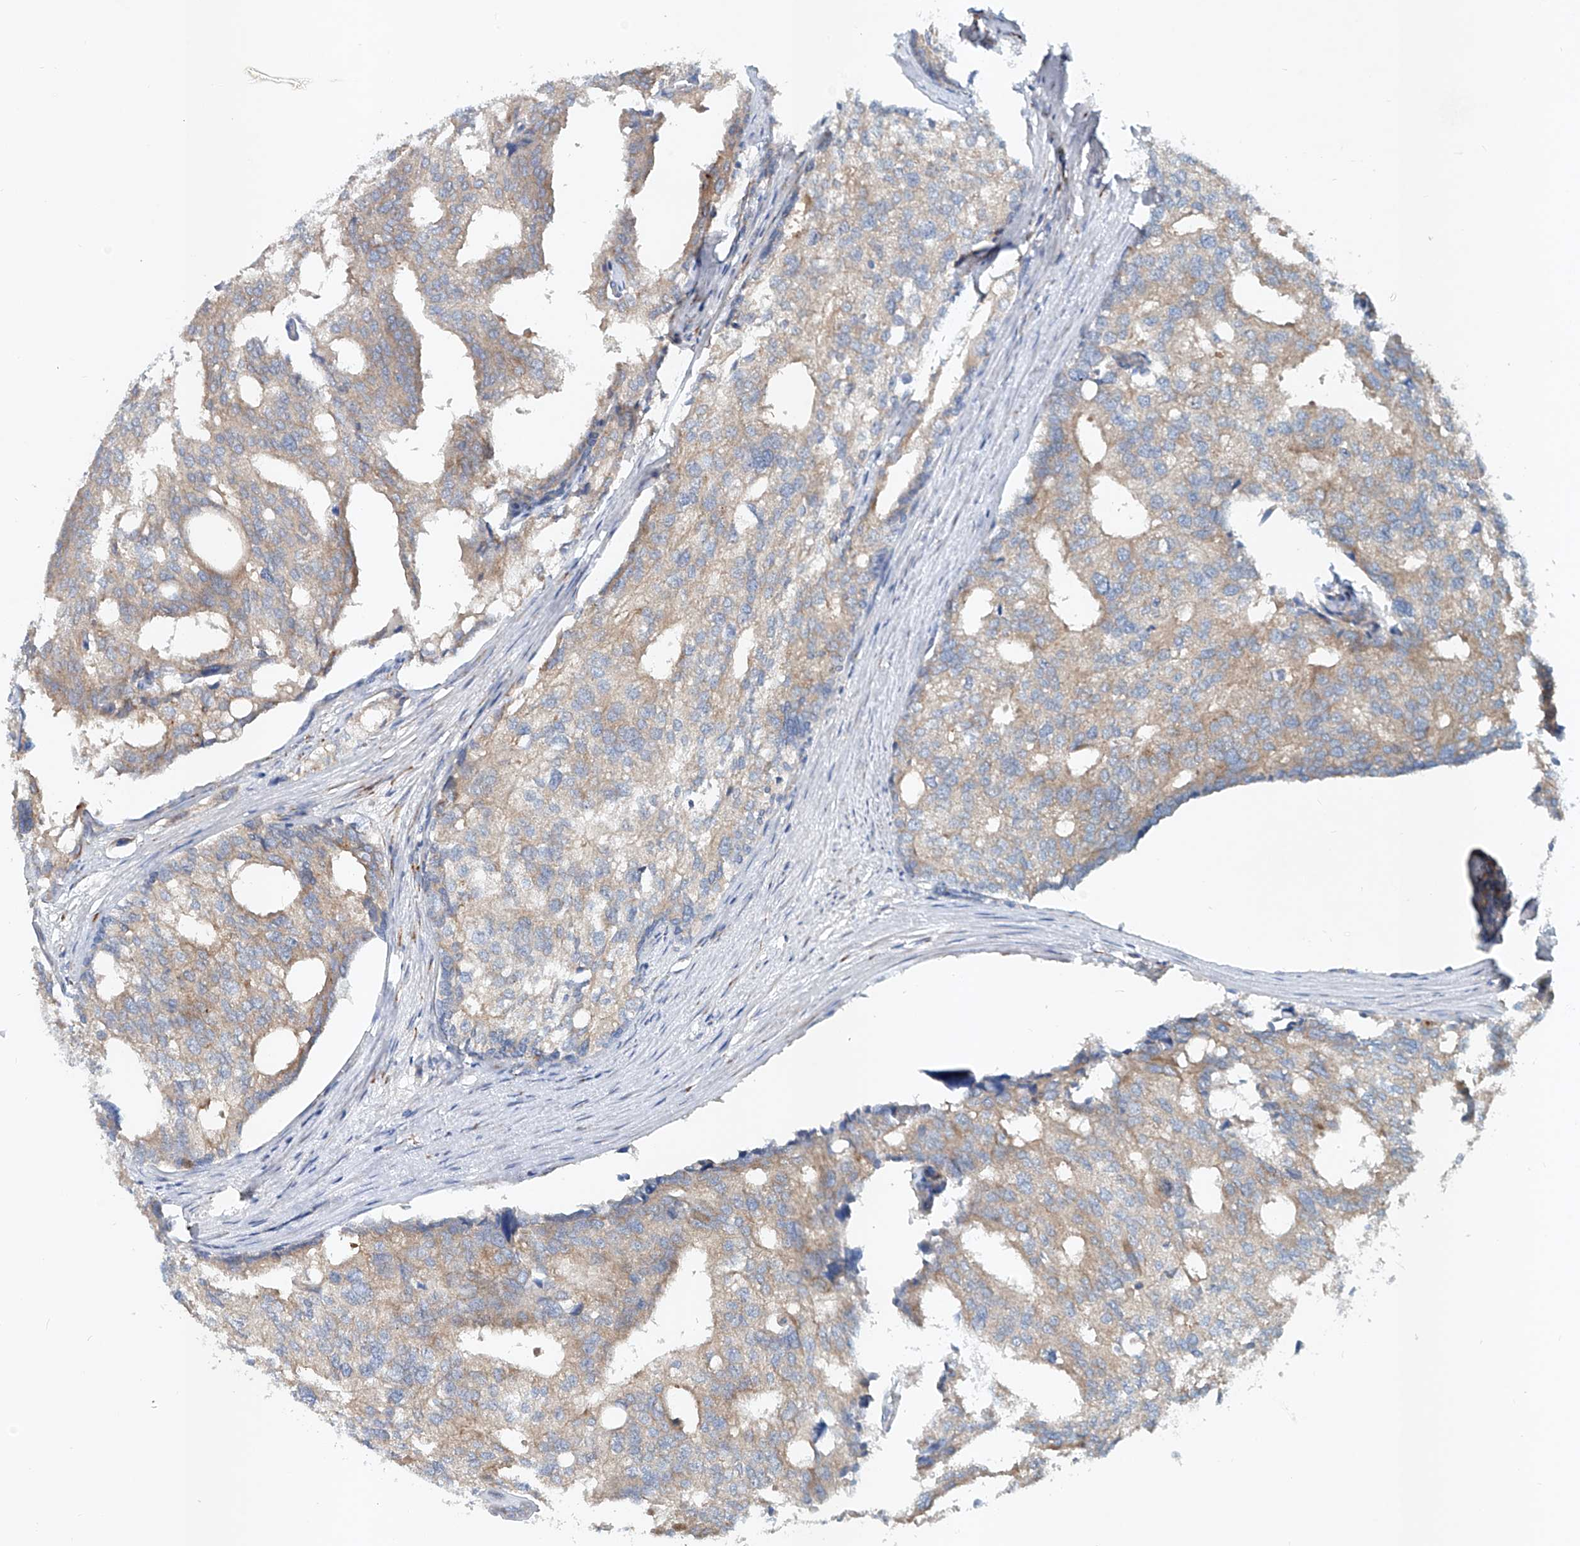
{"staining": {"intensity": "weak", "quantity": "25%-75%", "location": "cytoplasmic/membranous"}, "tissue": "prostate cancer", "cell_type": "Tumor cells", "image_type": "cancer", "snomed": [{"axis": "morphology", "description": "Adenocarcinoma, High grade"}, {"axis": "topography", "description": "Prostate"}], "caption": "IHC of prostate high-grade adenocarcinoma displays low levels of weak cytoplasmic/membranous expression in about 25%-75% of tumor cells.", "gene": "SNAP29", "patient": {"sex": "male", "age": 50}}